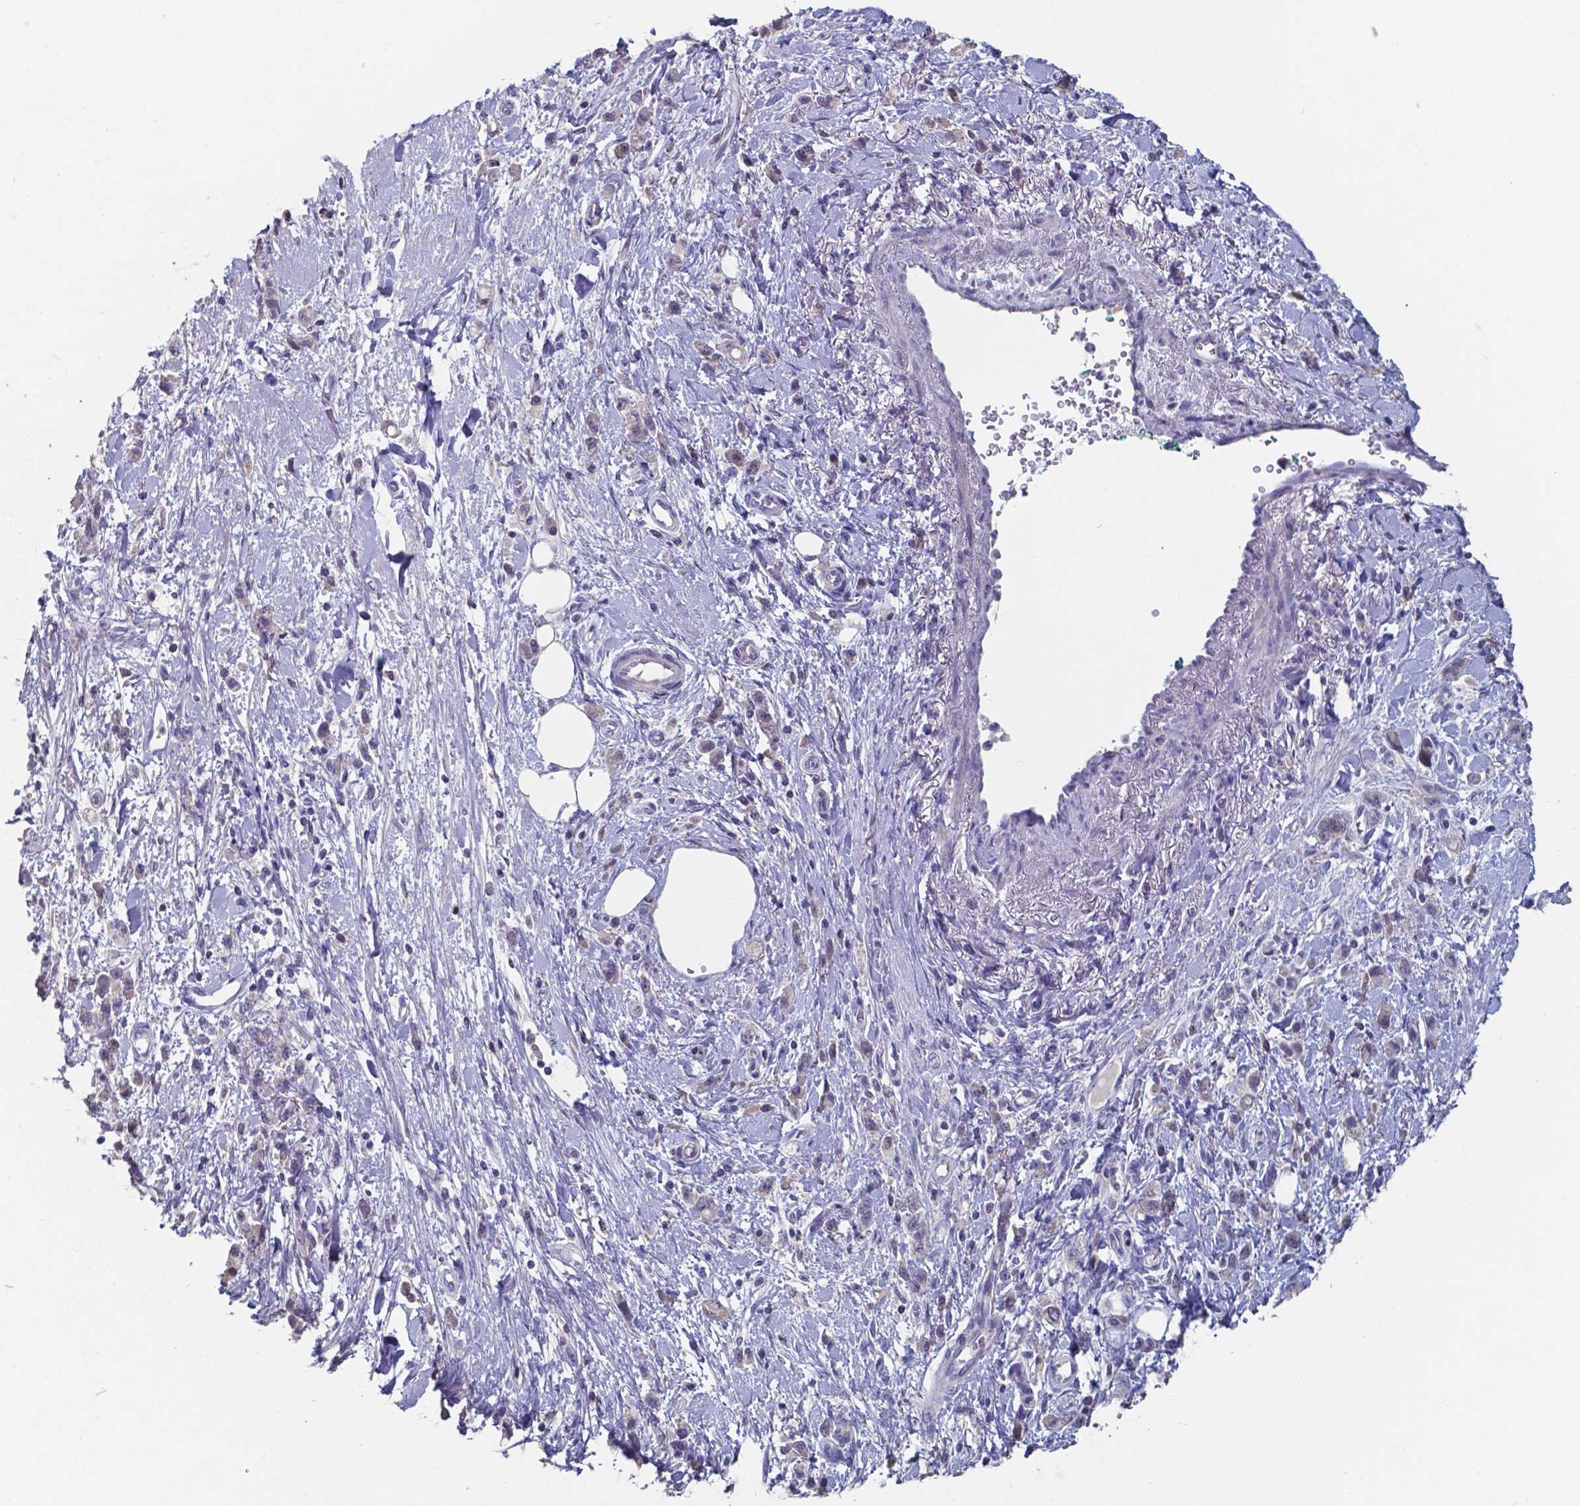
{"staining": {"intensity": "negative", "quantity": "none", "location": "none"}, "tissue": "stomach cancer", "cell_type": "Tumor cells", "image_type": "cancer", "snomed": [{"axis": "morphology", "description": "Adenocarcinoma, NOS"}, {"axis": "topography", "description": "Stomach"}], "caption": "This is a image of immunohistochemistry staining of stomach adenocarcinoma, which shows no expression in tumor cells.", "gene": "FOXJ1", "patient": {"sex": "male", "age": 77}}